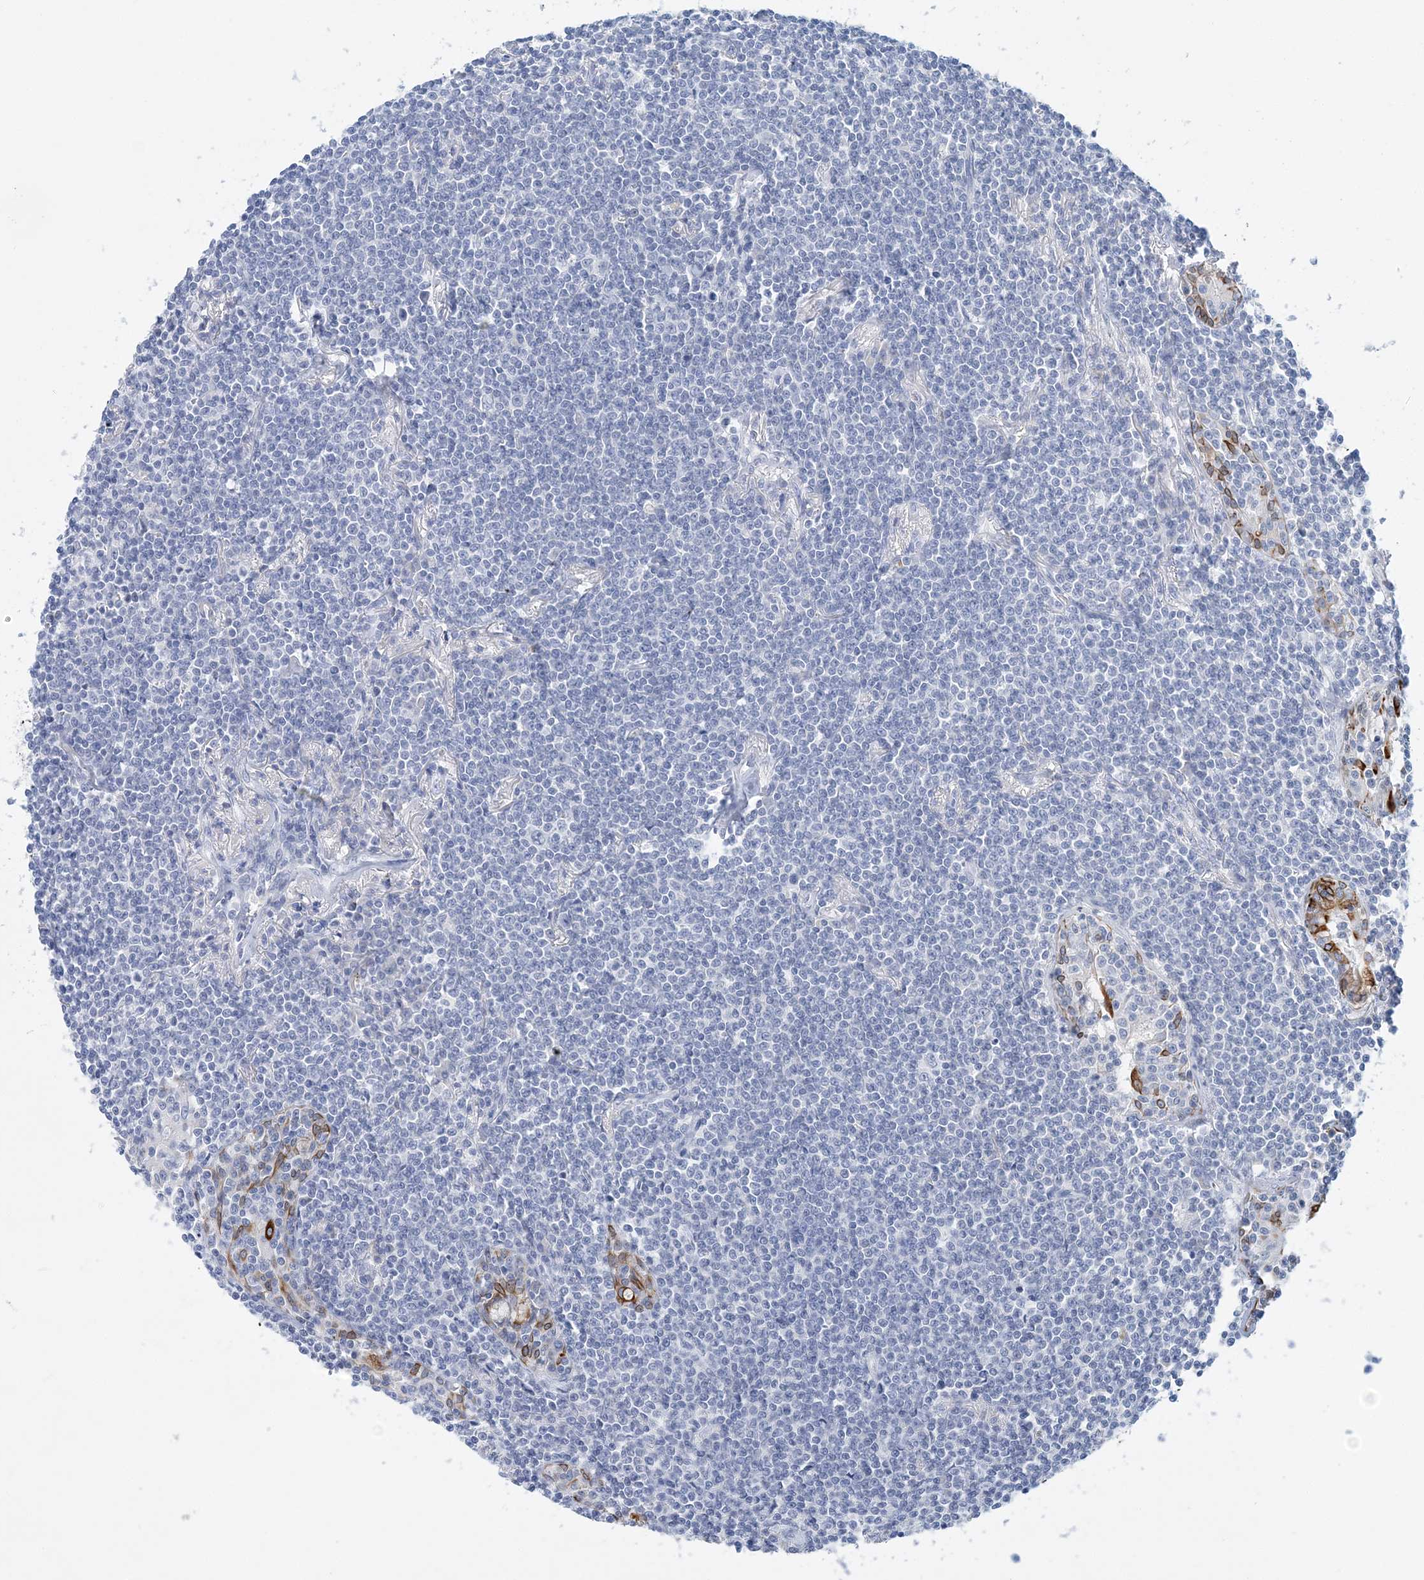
{"staining": {"intensity": "negative", "quantity": "none", "location": "none"}, "tissue": "lymphoma", "cell_type": "Tumor cells", "image_type": "cancer", "snomed": [{"axis": "morphology", "description": "Malignant lymphoma, non-Hodgkin's type, Low grade"}, {"axis": "topography", "description": "Lung"}], "caption": "This is an immunohistochemistry (IHC) photomicrograph of human lymphoma. There is no positivity in tumor cells.", "gene": "LRRIQ4", "patient": {"sex": "female", "age": 71}}